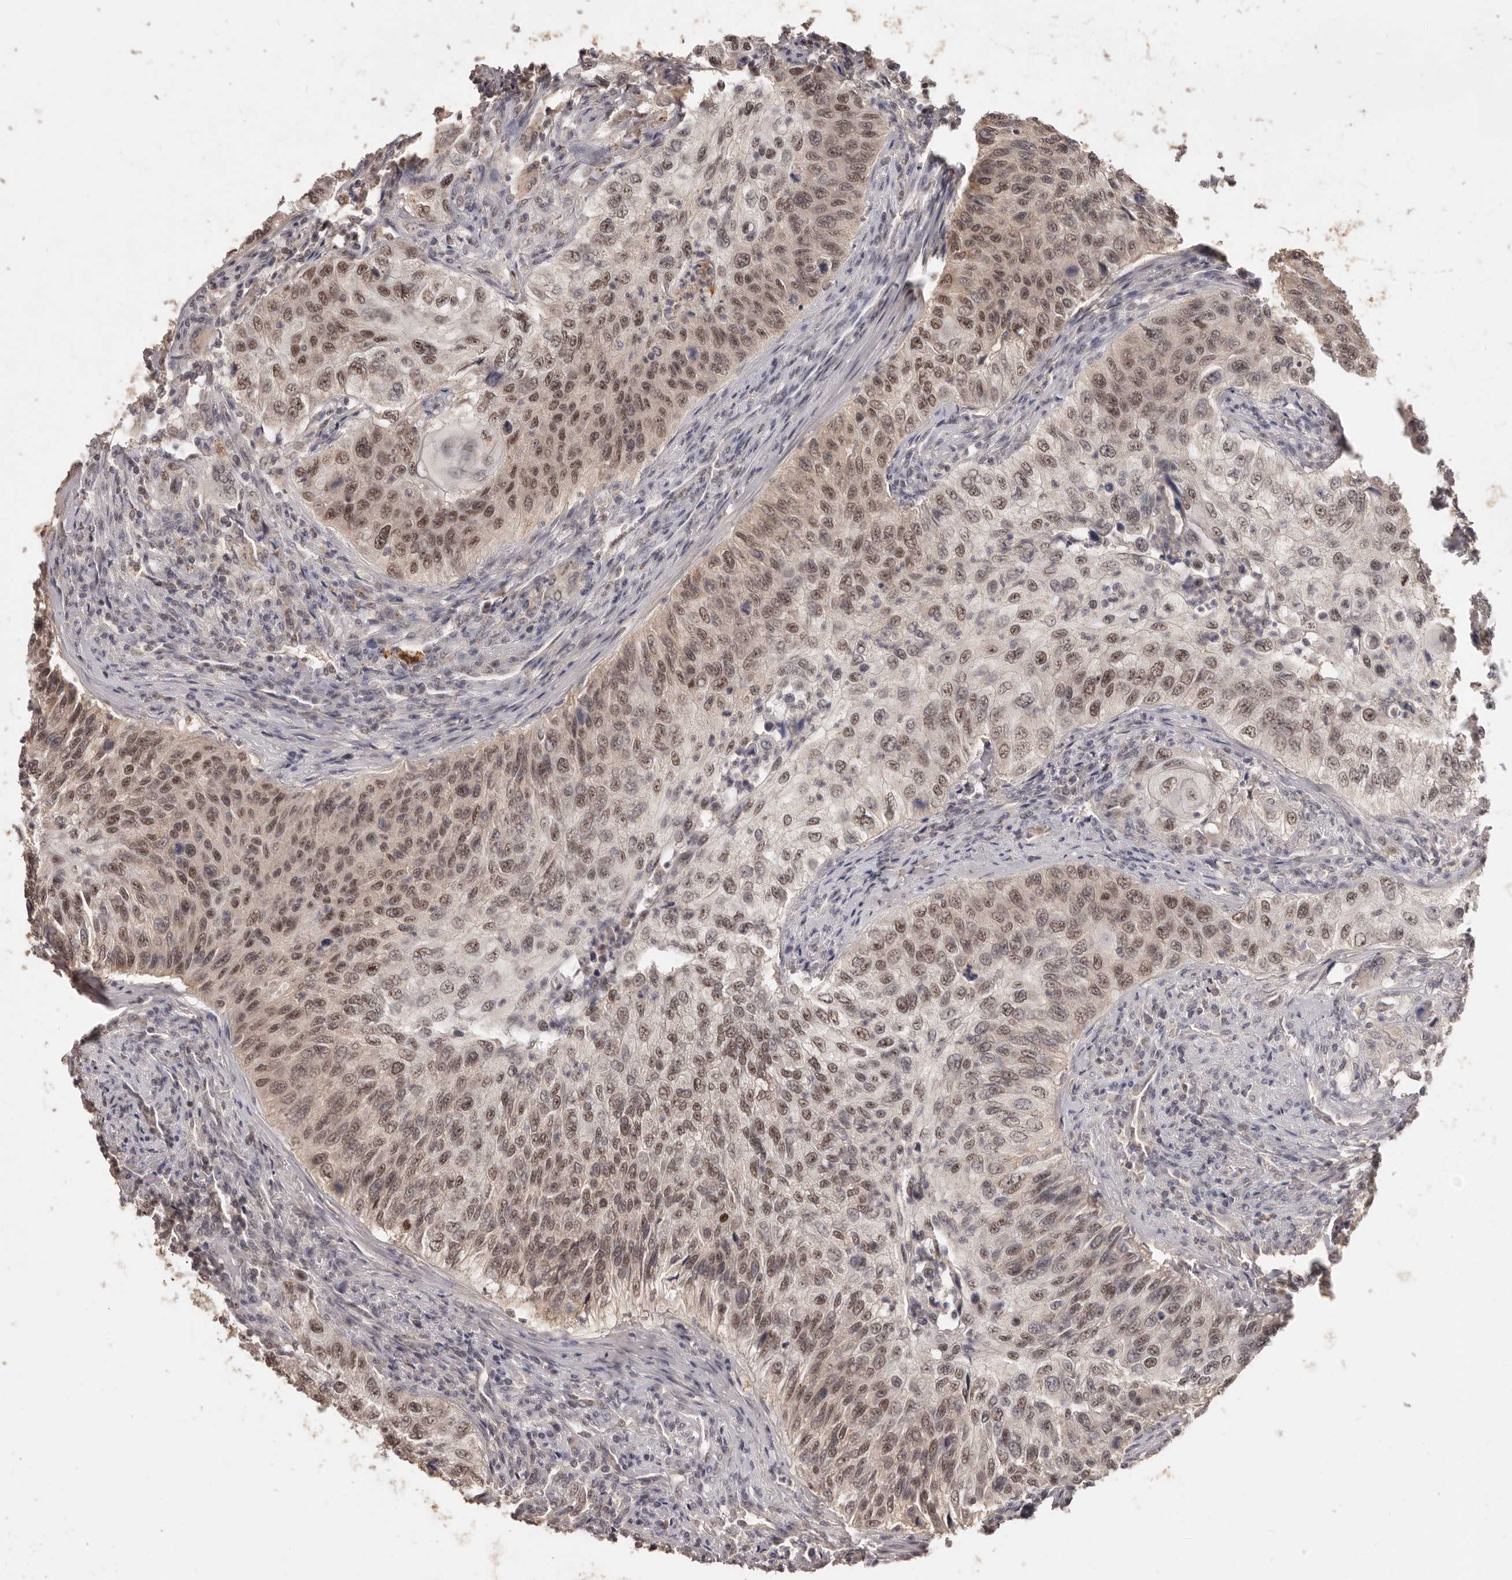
{"staining": {"intensity": "moderate", "quantity": ">75%", "location": "nuclear"}, "tissue": "urothelial cancer", "cell_type": "Tumor cells", "image_type": "cancer", "snomed": [{"axis": "morphology", "description": "Urothelial carcinoma, High grade"}, {"axis": "topography", "description": "Urinary bladder"}], "caption": "IHC histopathology image of neoplastic tissue: high-grade urothelial carcinoma stained using immunohistochemistry displays medium levels of moderate protein expression localized specifically in the nuclear of tumor cells, appearing as a nuclear brown color.", "gene": "TSPAN13", "patient": {"sex": "female", "age": 60}}